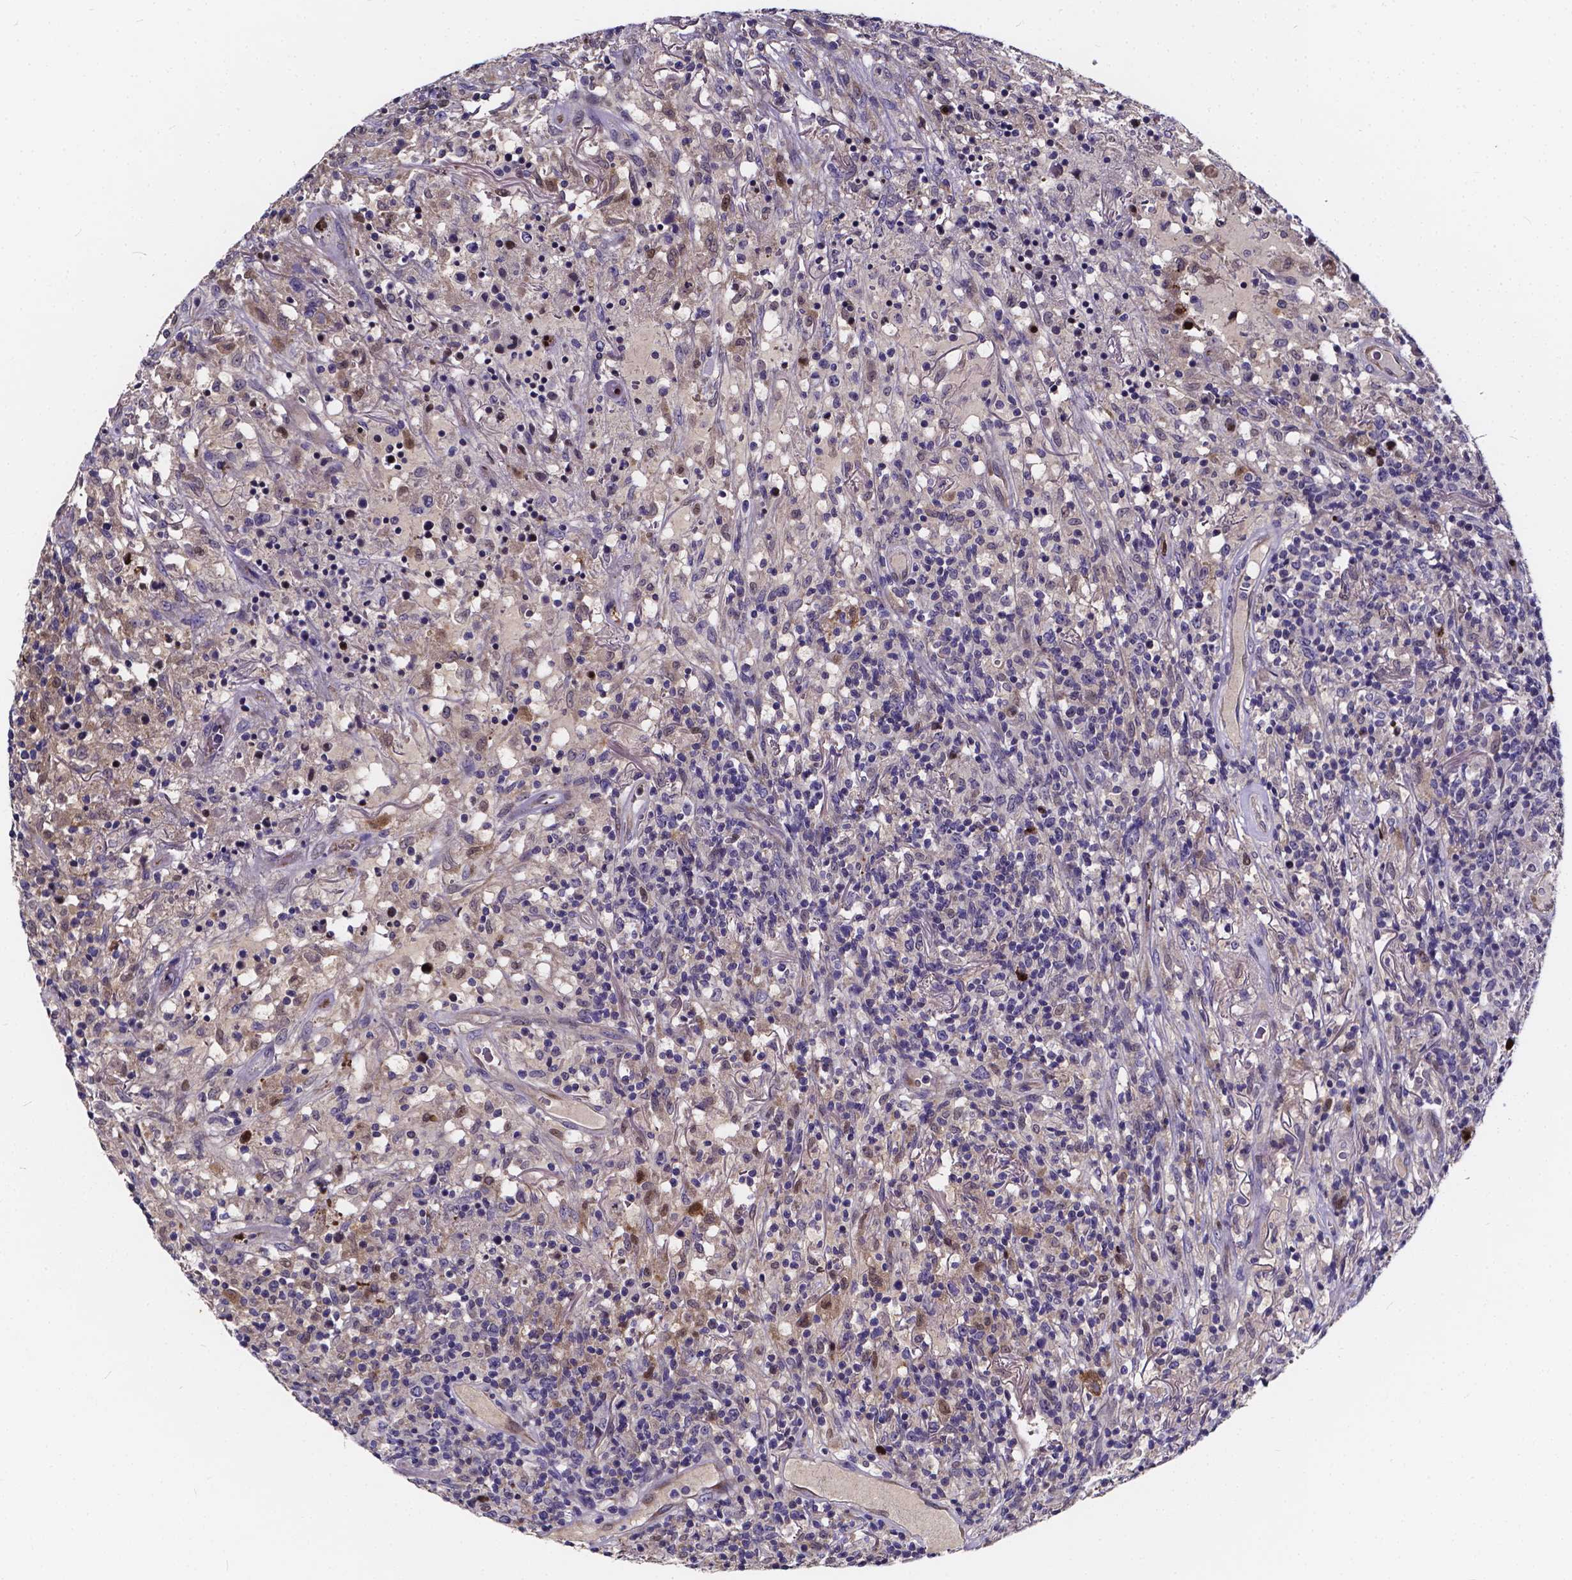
{"staining": {"intensity": "negative", "quantity": "none", "location": "none"}, "tissue": "lymphoma", "cell_type": "Tumor cells", "image_type": "cancer", "snomed": [{"axis": "morphology", "description": "Malignant lymphoma, non-Hodgkin's type, High grade"}, {"axis": "topography", "description": "Lung"}], "caption": "Protein analysis of lymphoma displays no significant expression in tumor cells.", "gene": "SOWAHA", "patient": {"sex": "male", "age": 79}}